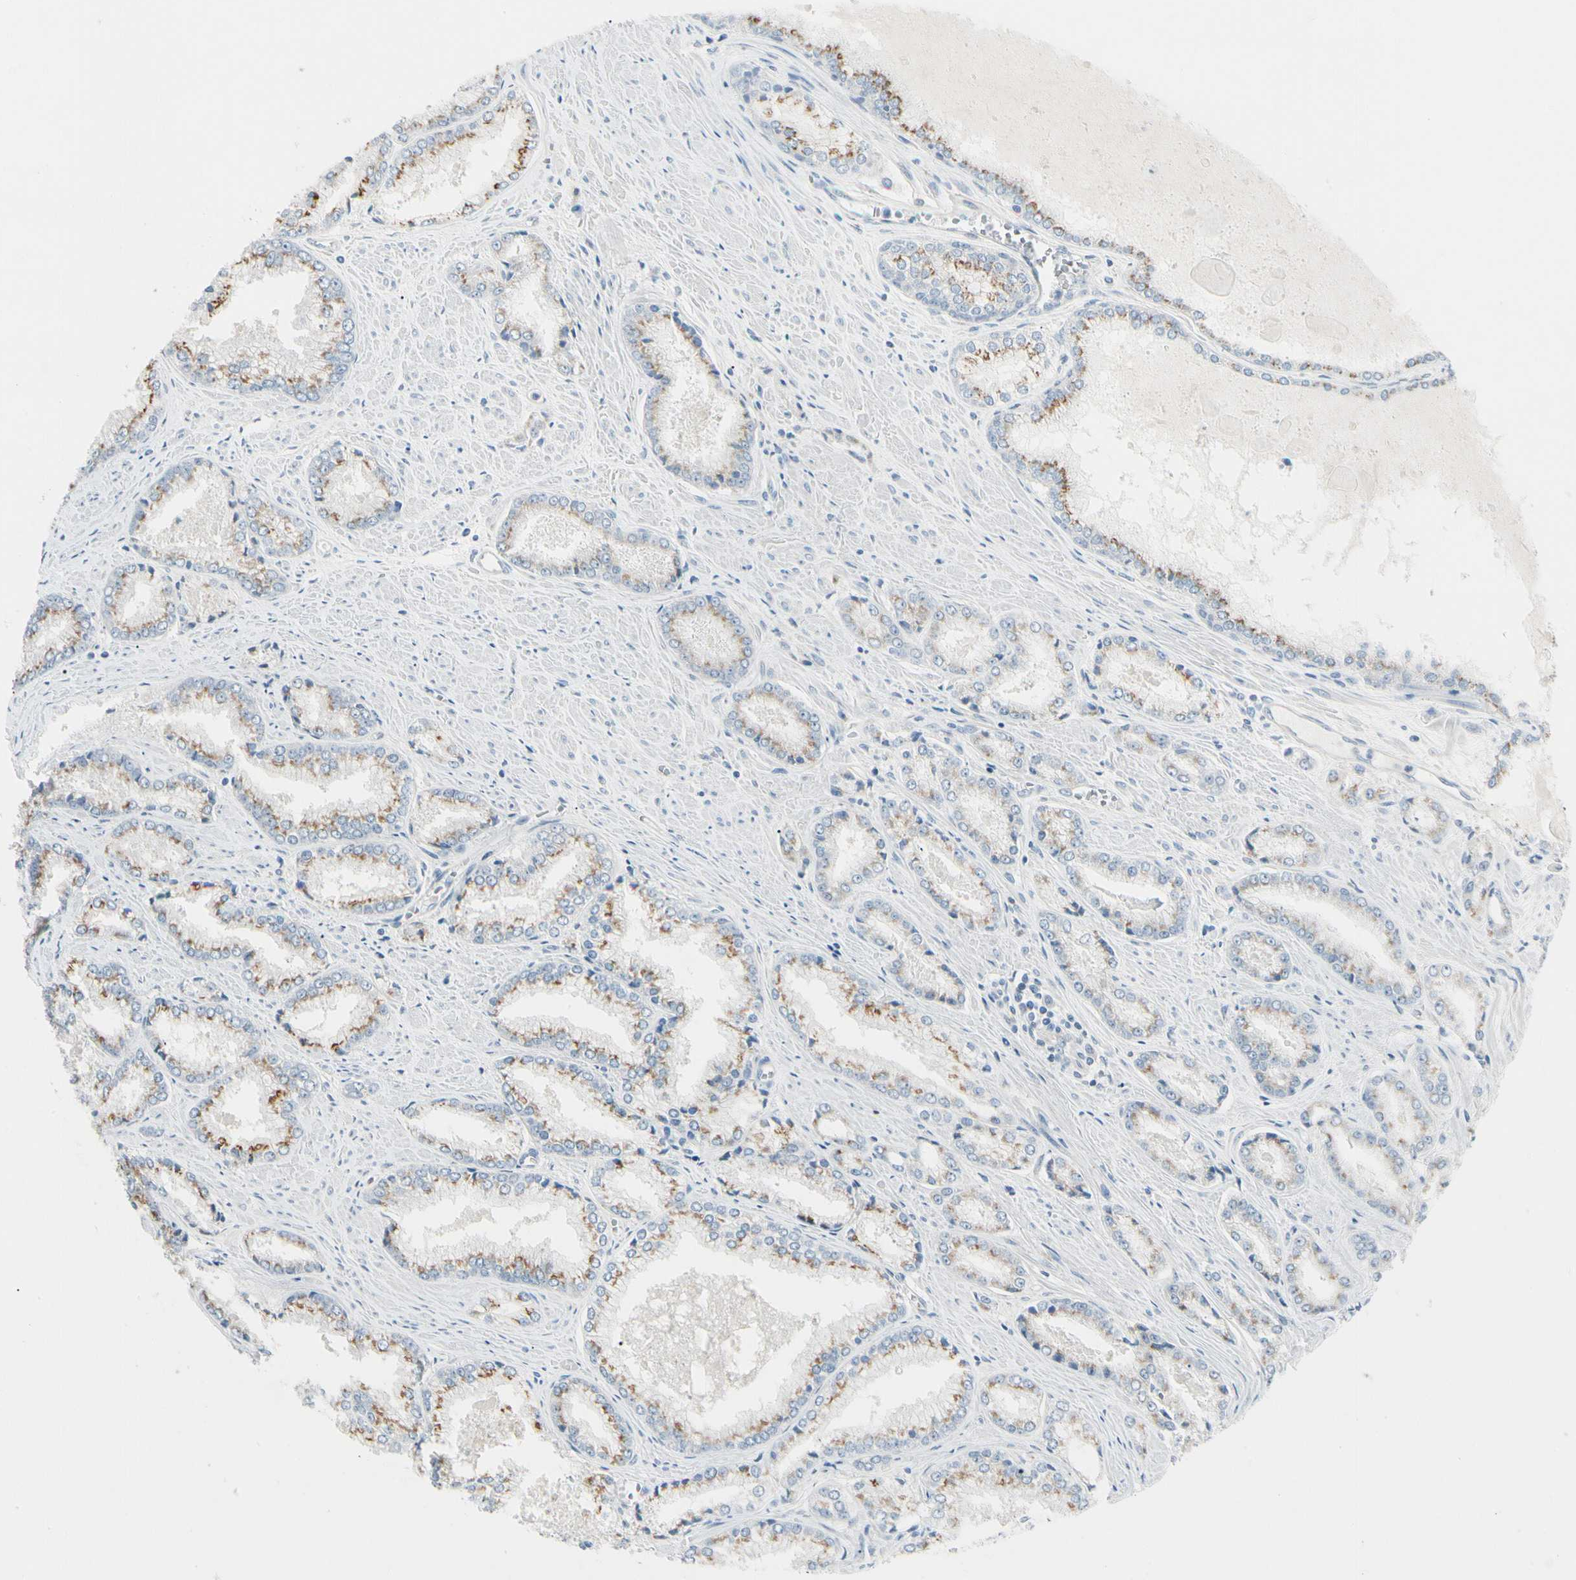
{"staining": {"intensity": "moderate", "quantity": "25%-75%", "location": "cytoplasmic/membranous"}, "tissue": "prostate cancer", "cell_type": "Tumor cells", "image_type": "cancer", "snomed": [{"axis": "morphology", "description": "Adenocarcinoma, Low grade"}, {"axis": "topography", "description": "Prostate"}], "caption": "A high-resolution image shows immunohistochemistry staining of low-grade adenocarcinoma (prostate), which displays moderate cytoplasmic/membranous expression in approximately 25%-75% of tumor cells.", "gene": "ABCA3", "patient": {"sex": "male", "age": 64}}